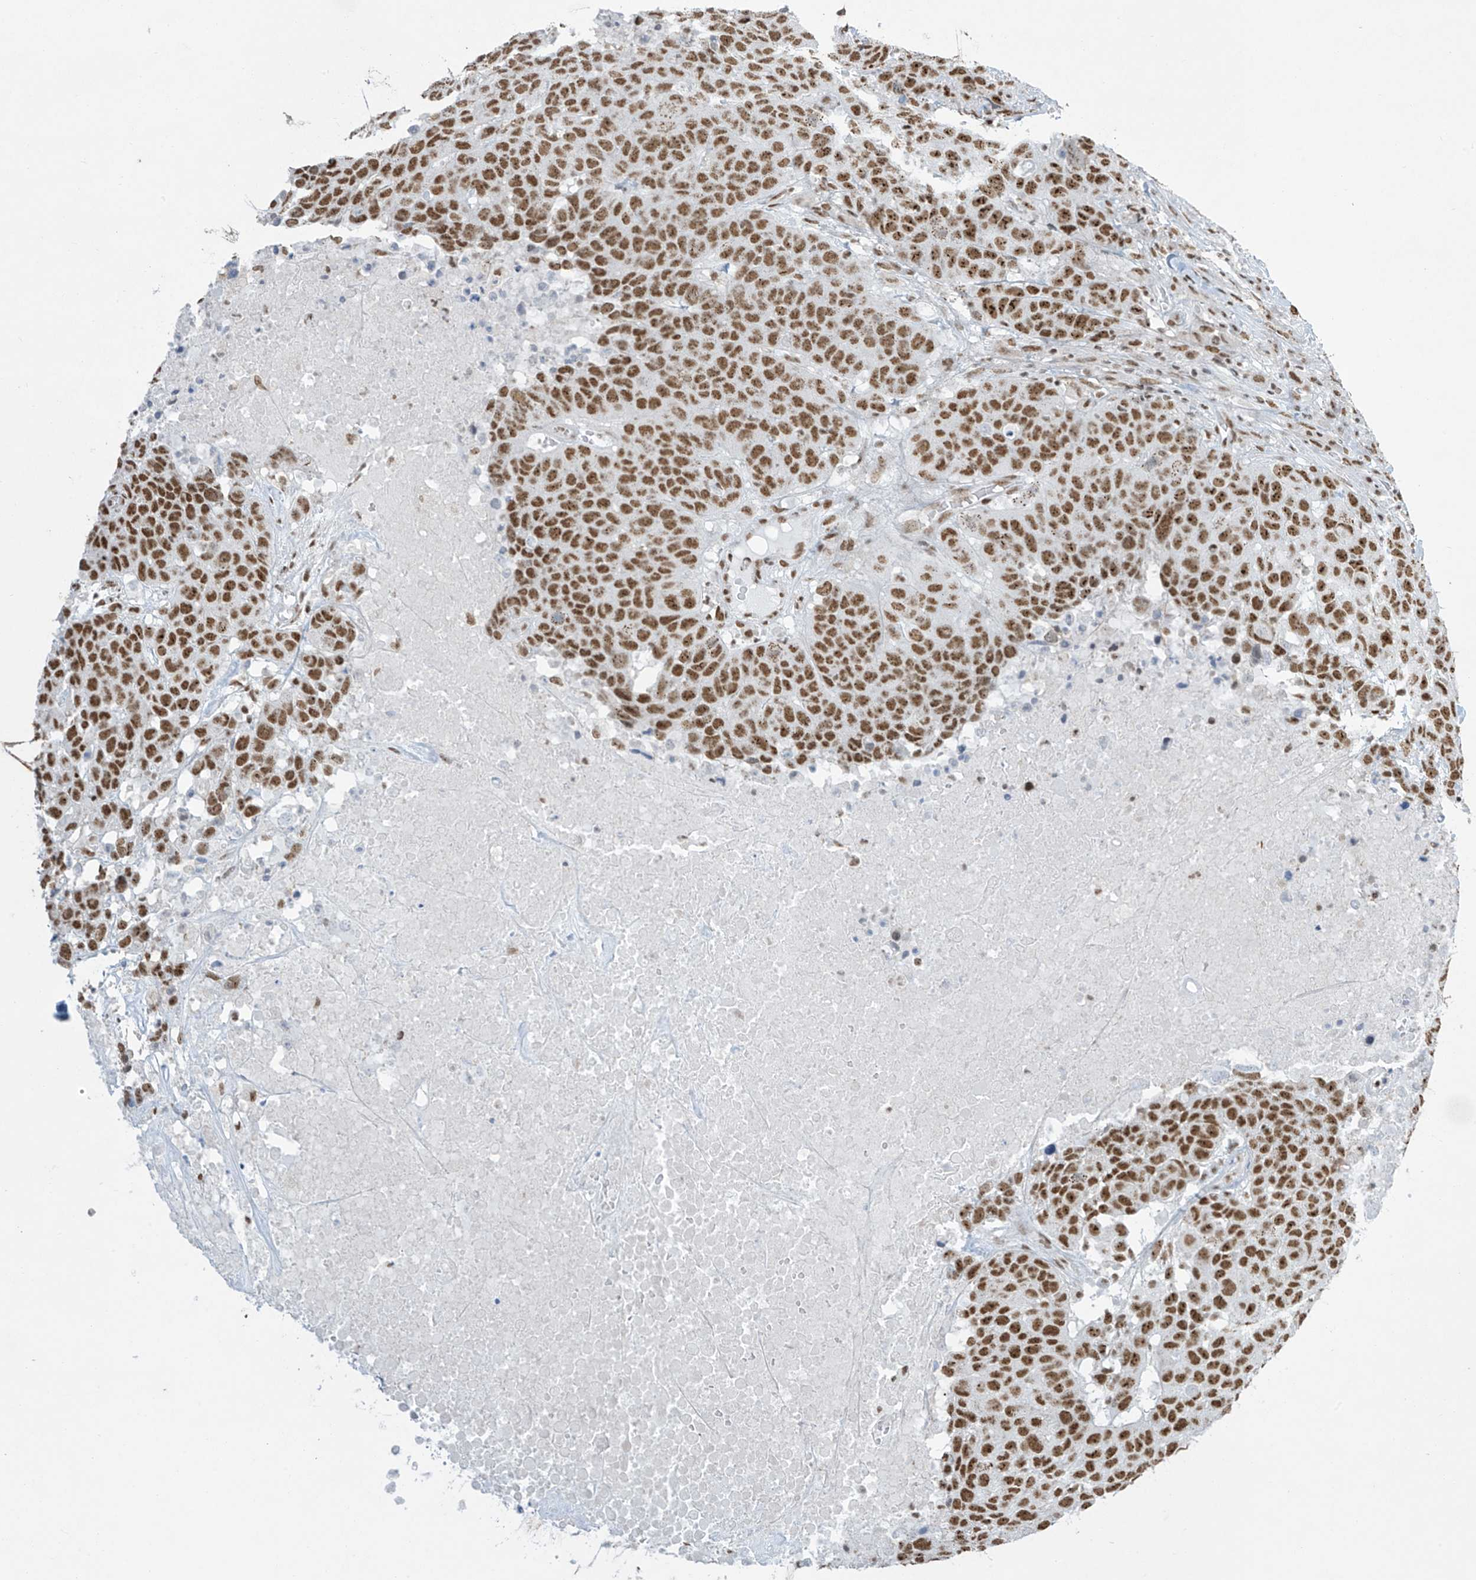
{"staining": {"intensity": "moderate", "quantity": ">75%", "location": "nuclear"}, "tissue": "head and neck cancer", "cell_type": "Tumor cells", "image_type": "cancer", "snomed": [{"axis": "morphology", "description": "Squamous cell carcinoma, NOS"}, {"axis": "topography", "description": "Head-Neck"}], "caption": "Protein expression analysis of head and neck cancer shows moderate nuclear positivity in about >75% of tumor cells. (Brightfield microscopy of DAB IHC at high magnification).", "gene": "MS4A6A", "patient": {"sex": "male", "age": 66}}